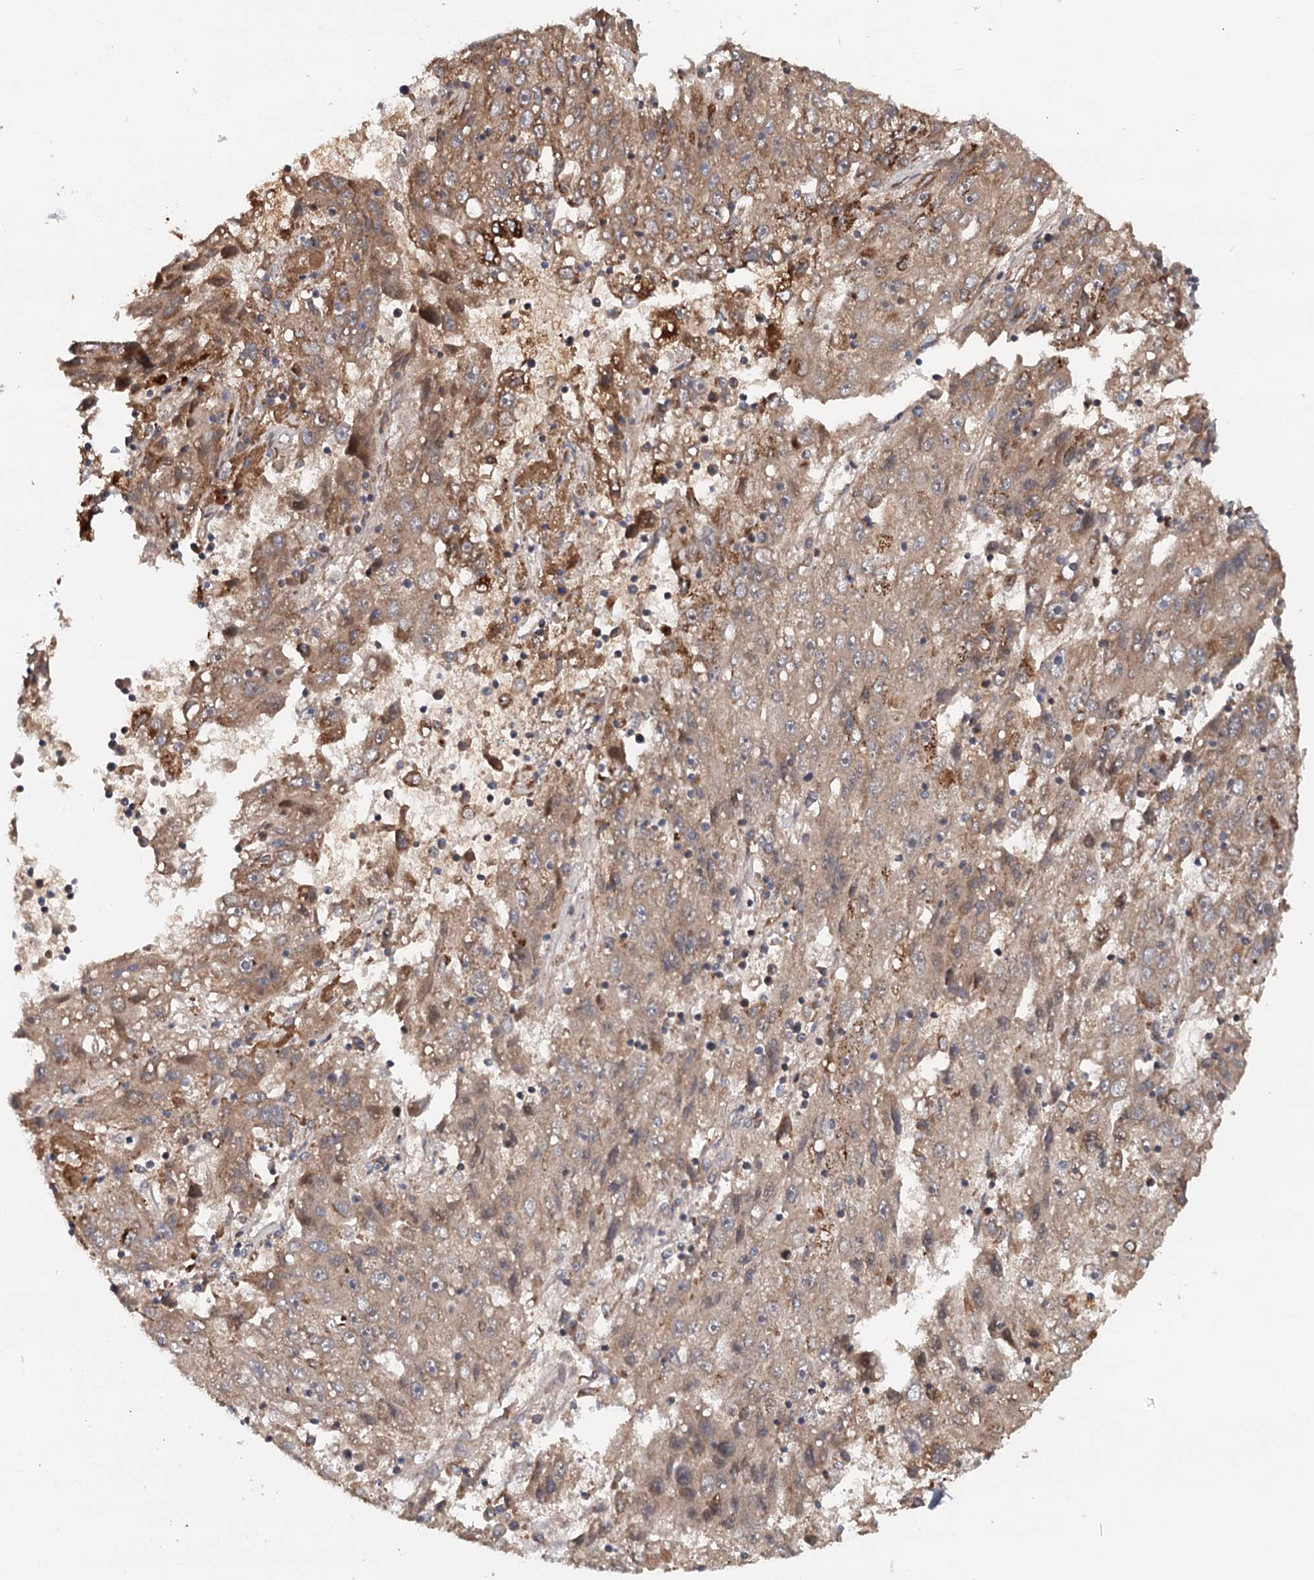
{"staining": {"intensity": "moderate", "quantity": ">75%", "location": "cytoplasmic/membranous"}, "tissue": "liver cancer", "cell_type": "Tumor cells", "image_type": "cancer", "snomed": [{"axis": "morphology", "description": "Carcinoma, Hepatocellular, NOS"}, {"axis": "topography", "description": "Liver"}], "caption": "A high-resolution micrograph shows immunohistochemistry (IHC) staining of liver cancer, which shows moderate cytoplasmic/membranous expression in approximately >75% of tumor cells.", "gene": "RNF111", "patient": {"sex": "male", "age": 49}}